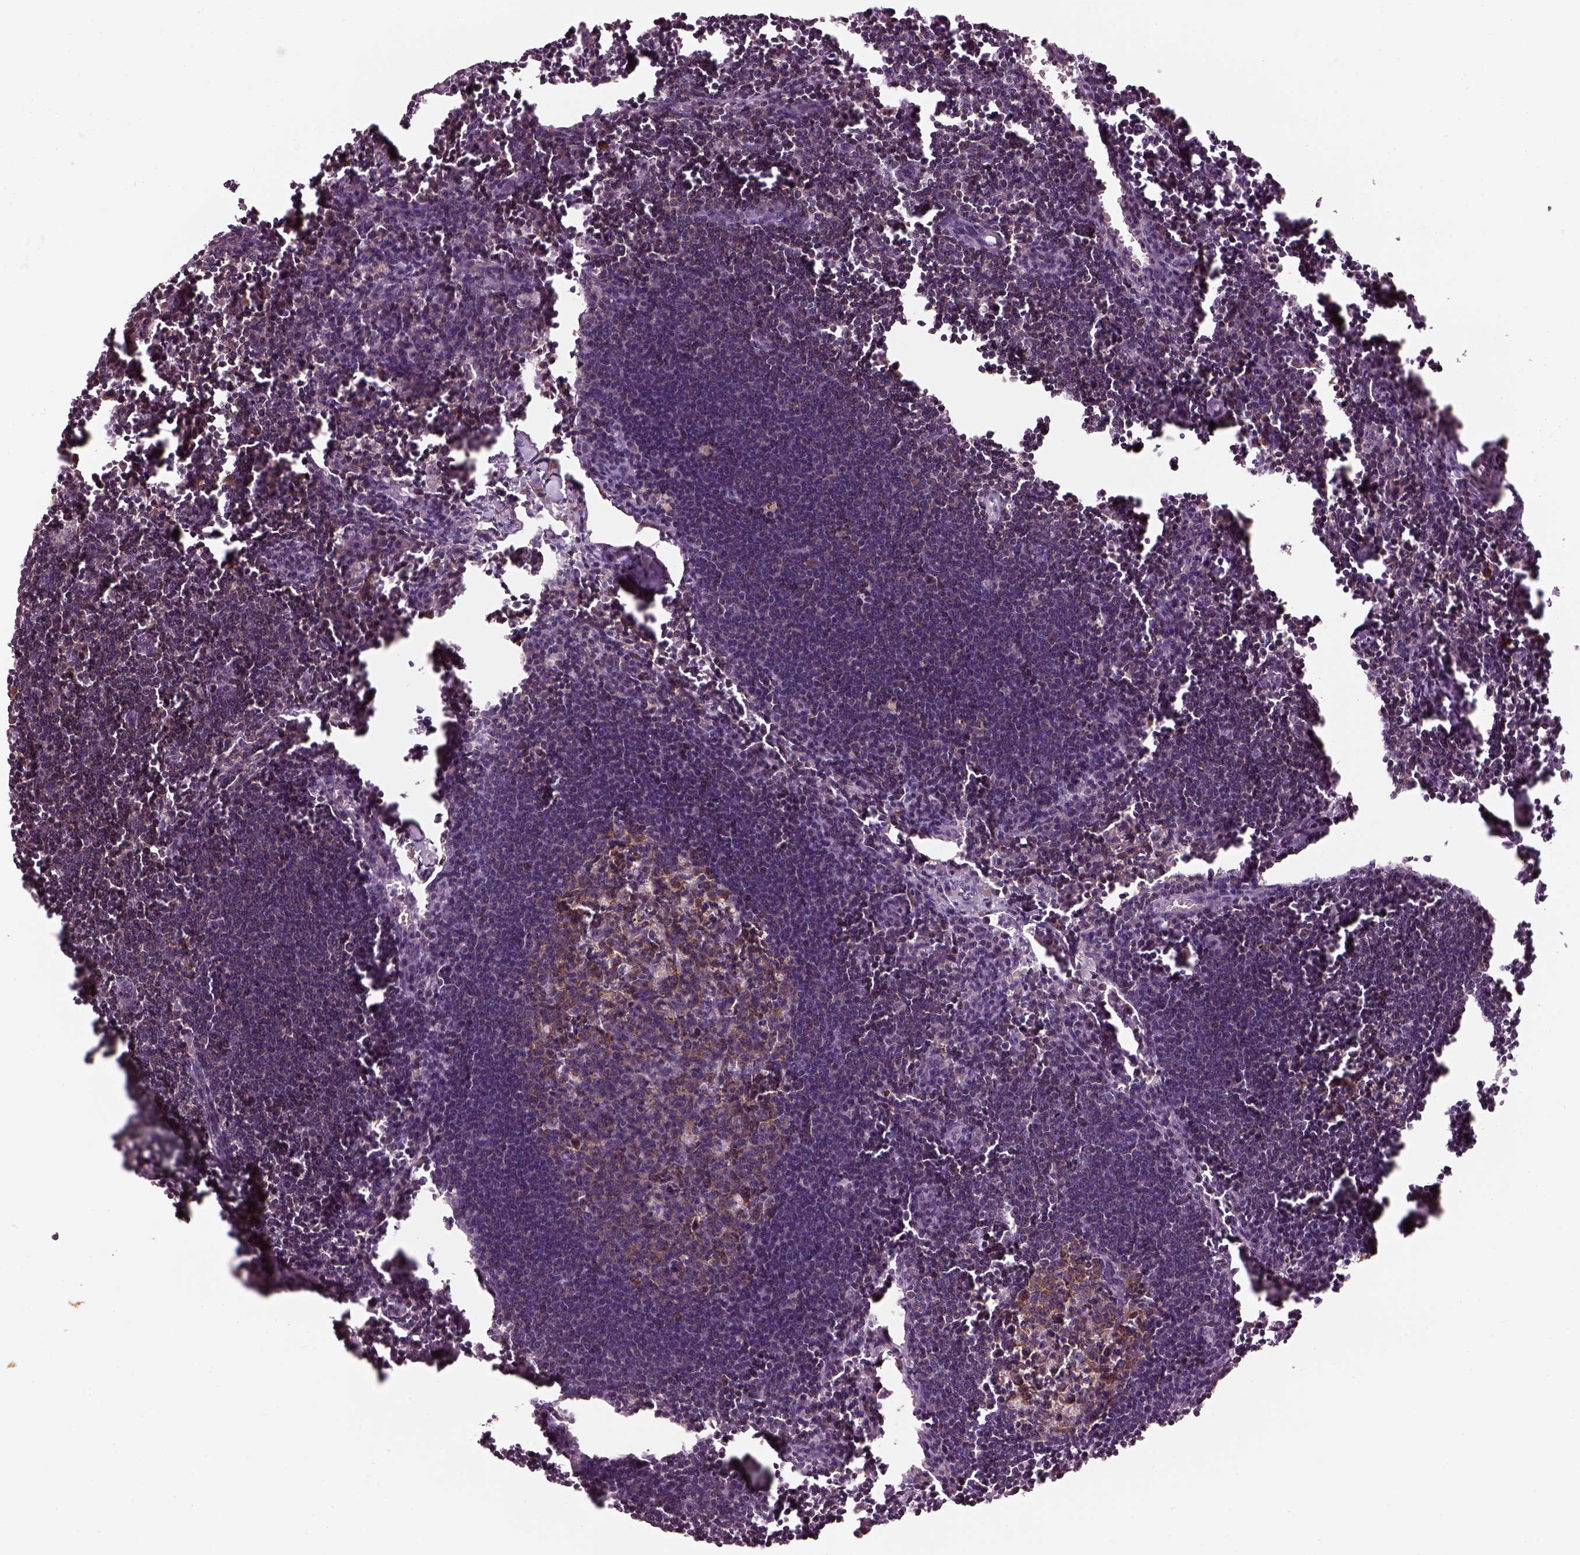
{"staining": {"intensity": "moderate", "quantity": "25%-75%", "location": "cytoplasmic/membranous"}, "tissue": "lymph node", "cell_type": "Germinal center cells", "image_type": "normal", "snomed": [{"axis": "morphology", "description": "Normal tissue, NOS"}, {"axis": "topography", "description": "Lymph node"}], "caption": "IHC staining of unremarkable lymph node, which displays medium levels of moderate cytoplasmic/membranous positivity in approximately 25%-75% of germinal center cells indicating moderate cytoplasmic/membranous protein expression. The staining was performed using DAB (brown) for protein detection and nuclei were counterstained in hematoxylin (blue).", "gene": "LSM14A", "patient": {"sex": "male", "age": 55}}